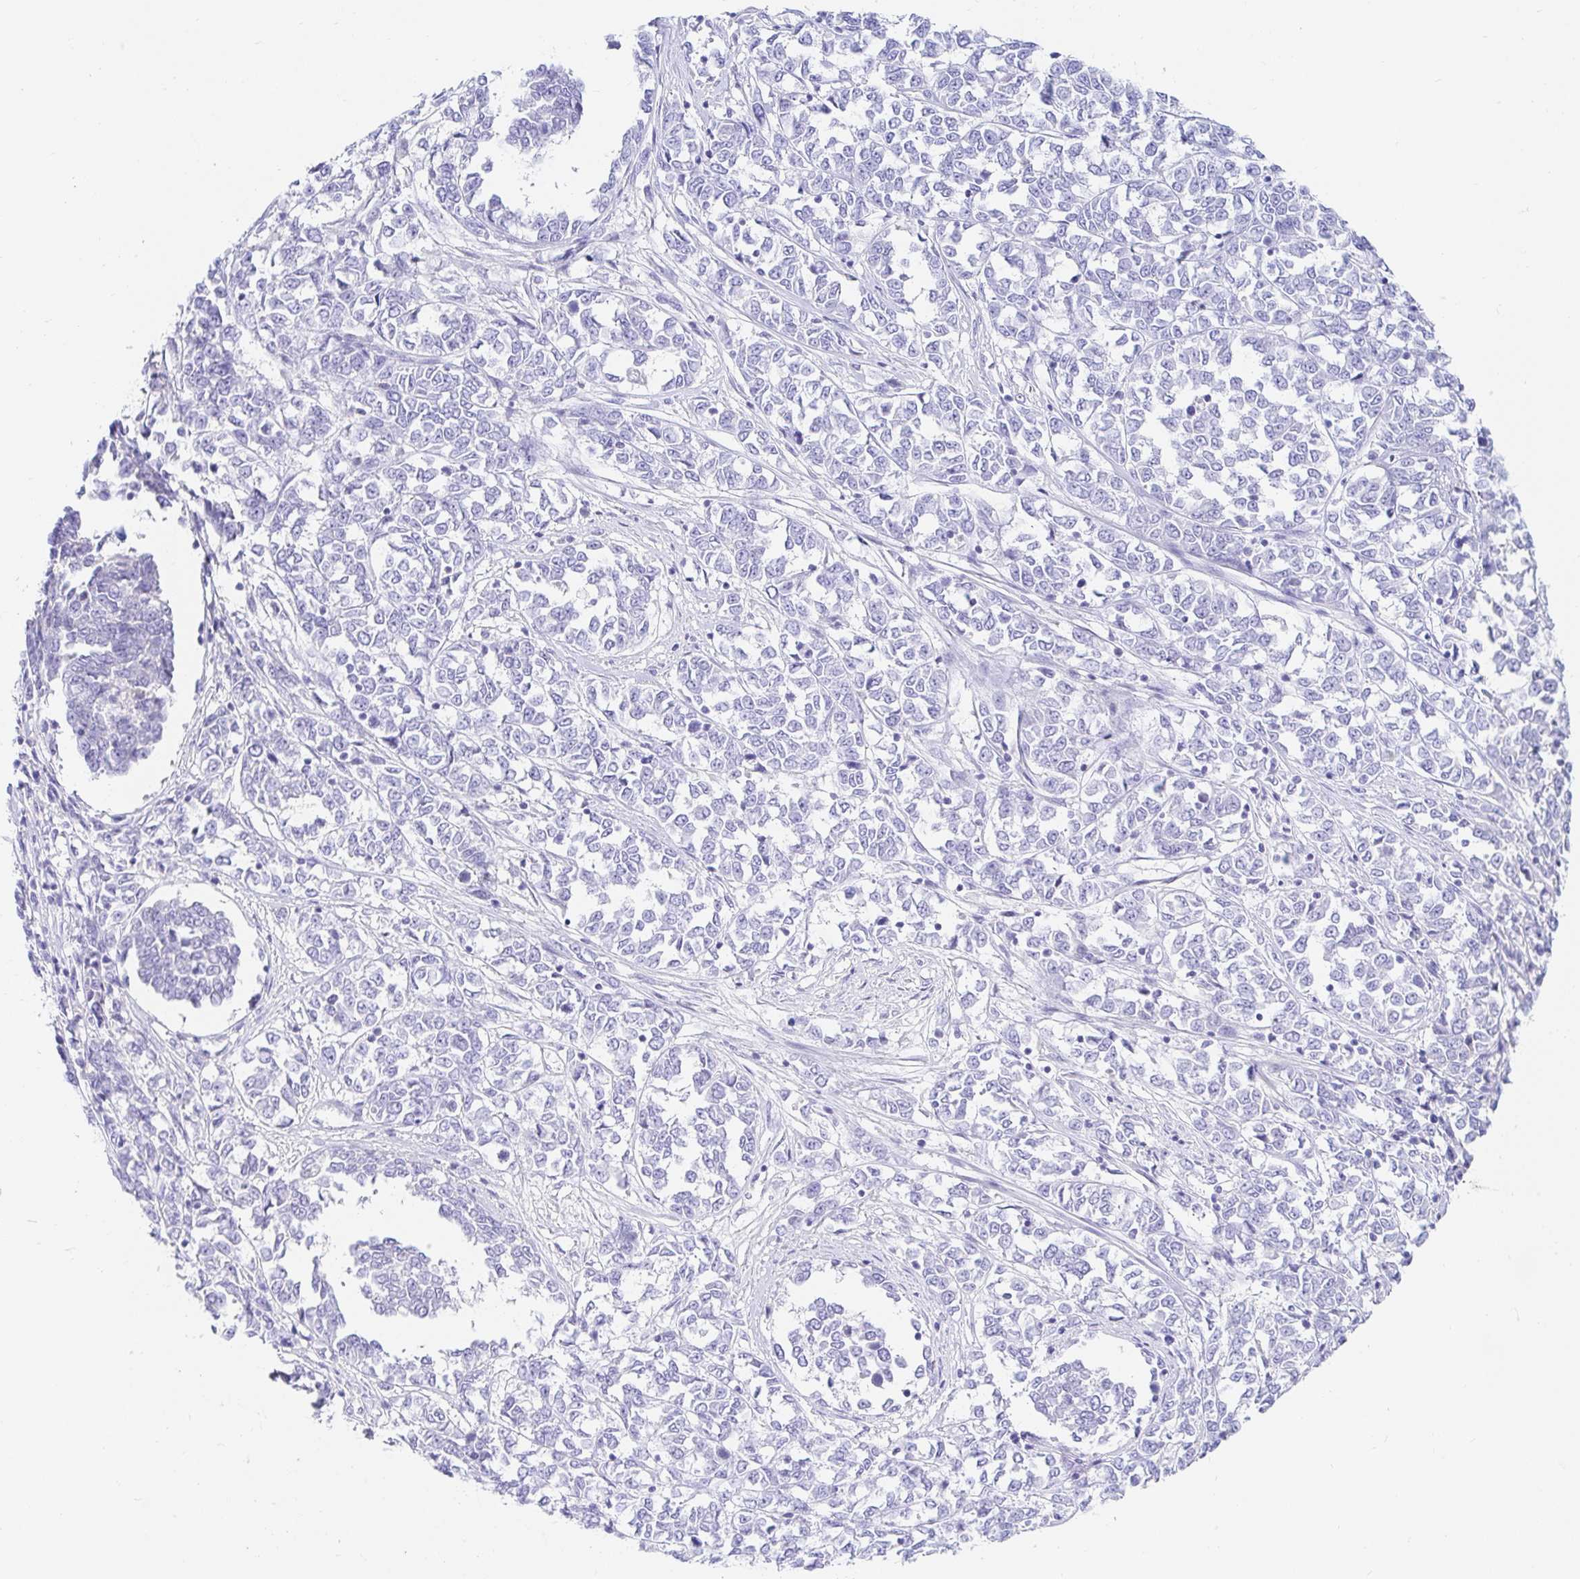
{"staining": {"intensity": "negative", "quantity": "none", "location": "none"}, "tissue": "melanoma", "cell_type": "Tumor cells", "image_type": "cancer", "snomed": [{"axis": "morphology", "description": "Malignant melanoma, NOS"}, {"axis": "topography", "description": "Skin"}], "caption": "This image is of melanoma stained with immunohistochemistry (IHC) to label a protein in brown with the nuclei are counter-stained blue. There is no positivity in tumor cells.", "gene": "NR2E1", "patient": {"sex": "female", "age": 72}}